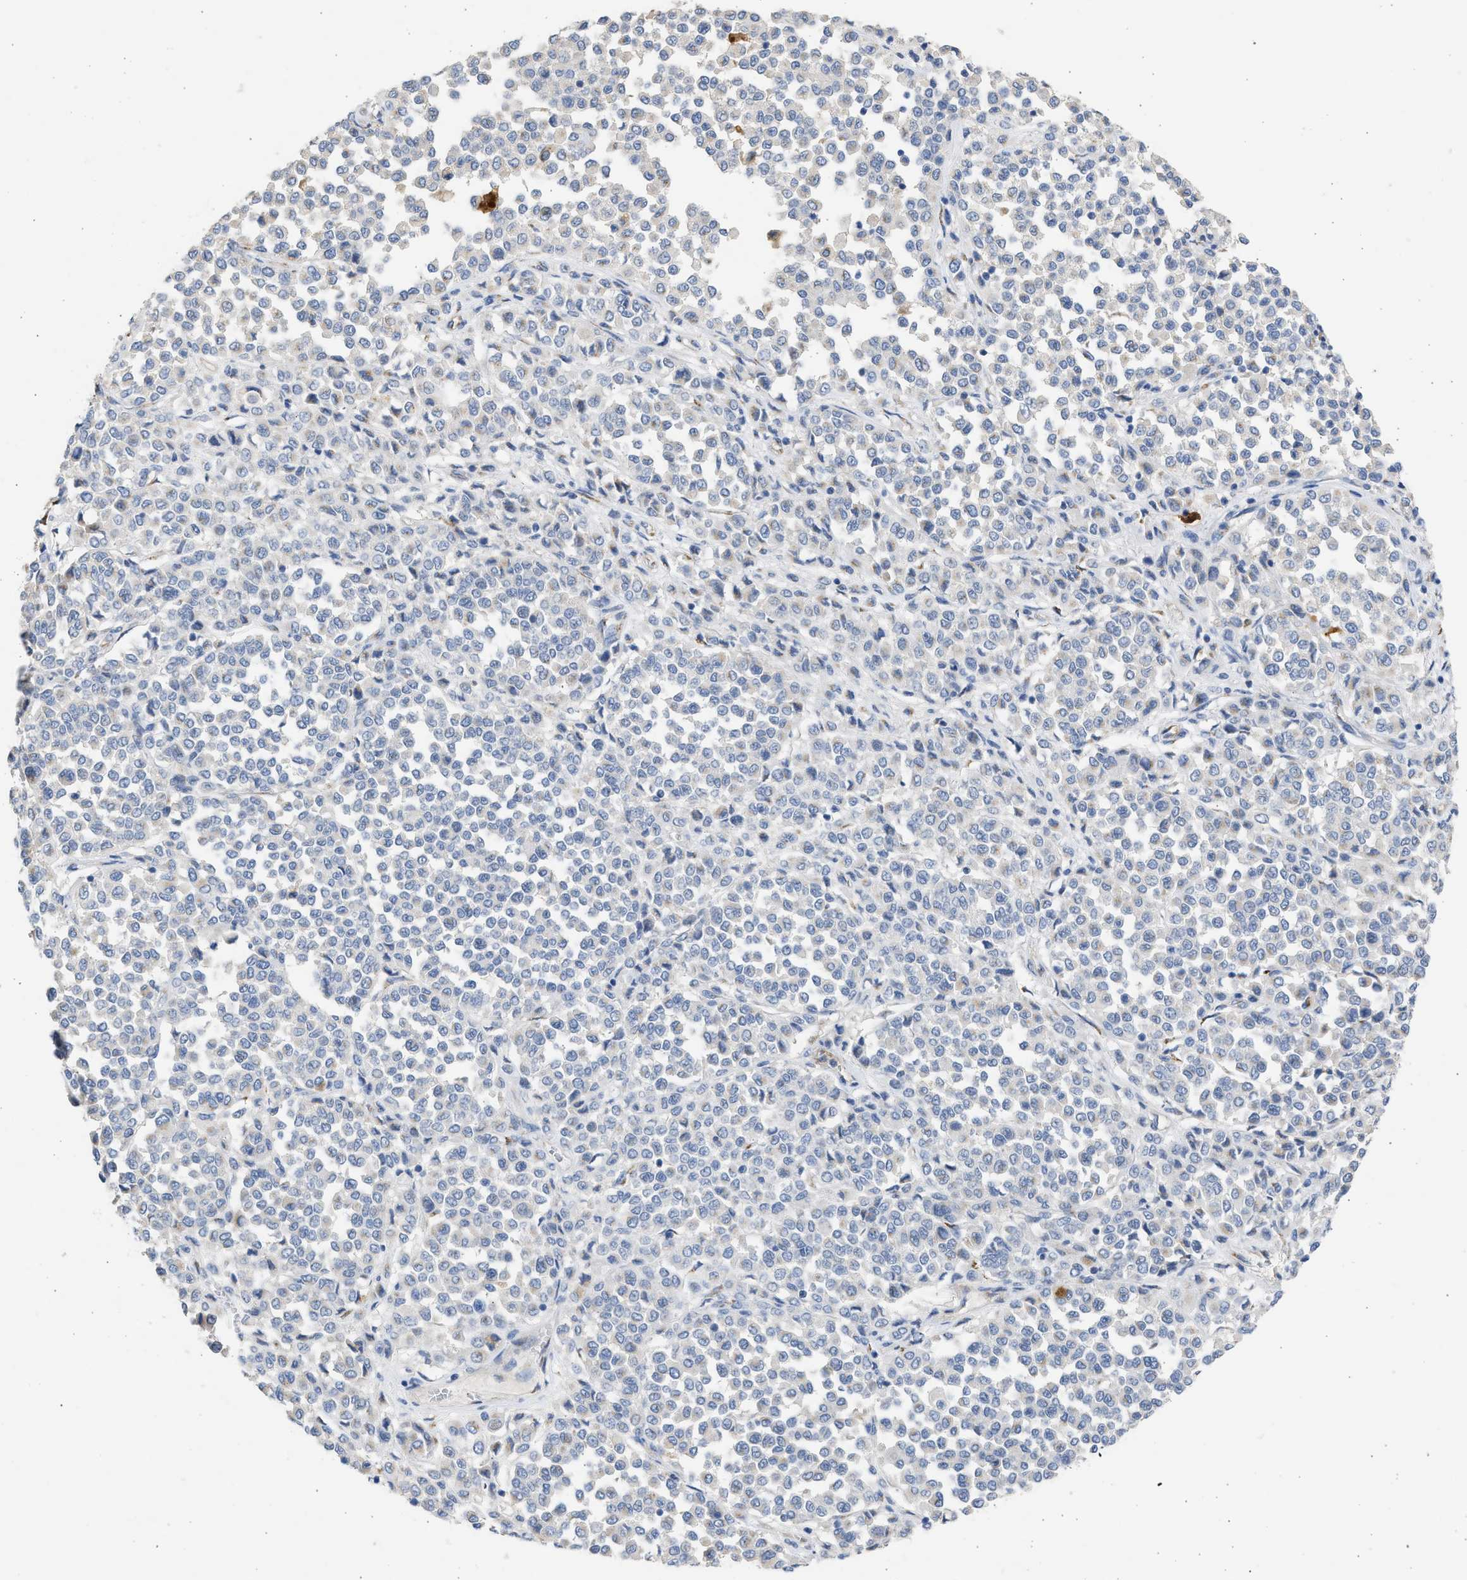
{"staining": {"intensity": "negative", "quantity": "none", "location": "none"}, "tissue": "melanoma", "cell_type": "Tumor cells", "image_type": "cancer", "snomed": [{"axis": "morphology", "description": "Malignant melanoma, Metastatic site"}, {"axis": "topography", "description": "Pancreas"}], "caption": "This is an immunohistochemistry histopathology image of human melanoma. There is no expression in tumor cells.", "gene": "IPO8", "patient": {"sex": "female", "age": 30}}